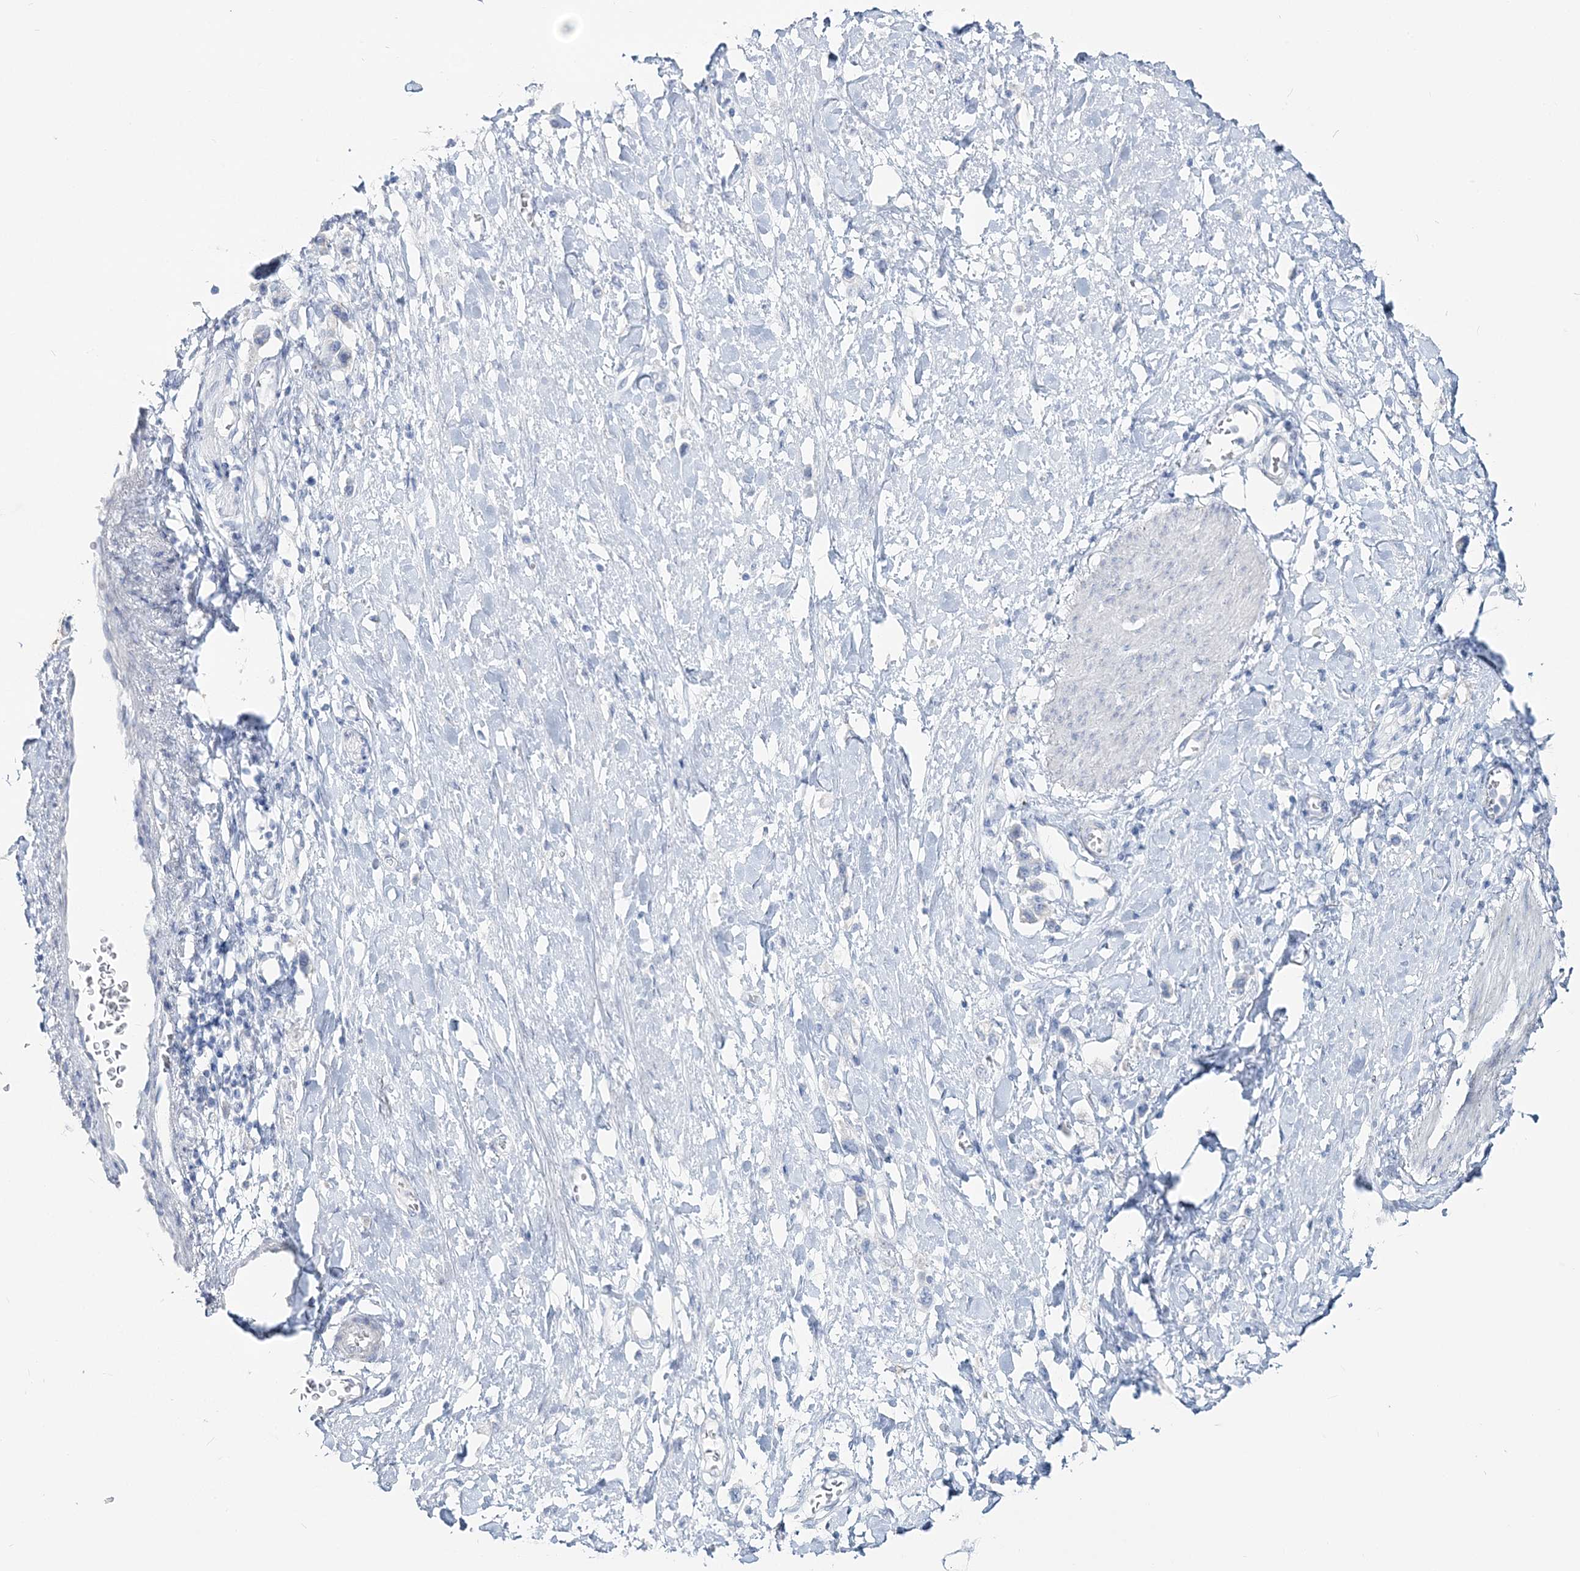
{"staining": {"intensity": "negative", "quantity": "none", "location": "none"}, "tissue": "stomach cancer", "cell_type": "Tumor cells", "image_type": "cancer", "snomed": [{"axis": "morphology", "description": "Adenocarcinoma, NOS"}, {"axis": "topography", "description": "Stomach"}], "caption": "This is an immunohistochemistry (IHC) photomicrograph of stomach cancer (adenocarcinoma). There is no positivity in tumor cells.", "gene": "CYP3A4", "patient": {"sex": "female", "age": 65}}